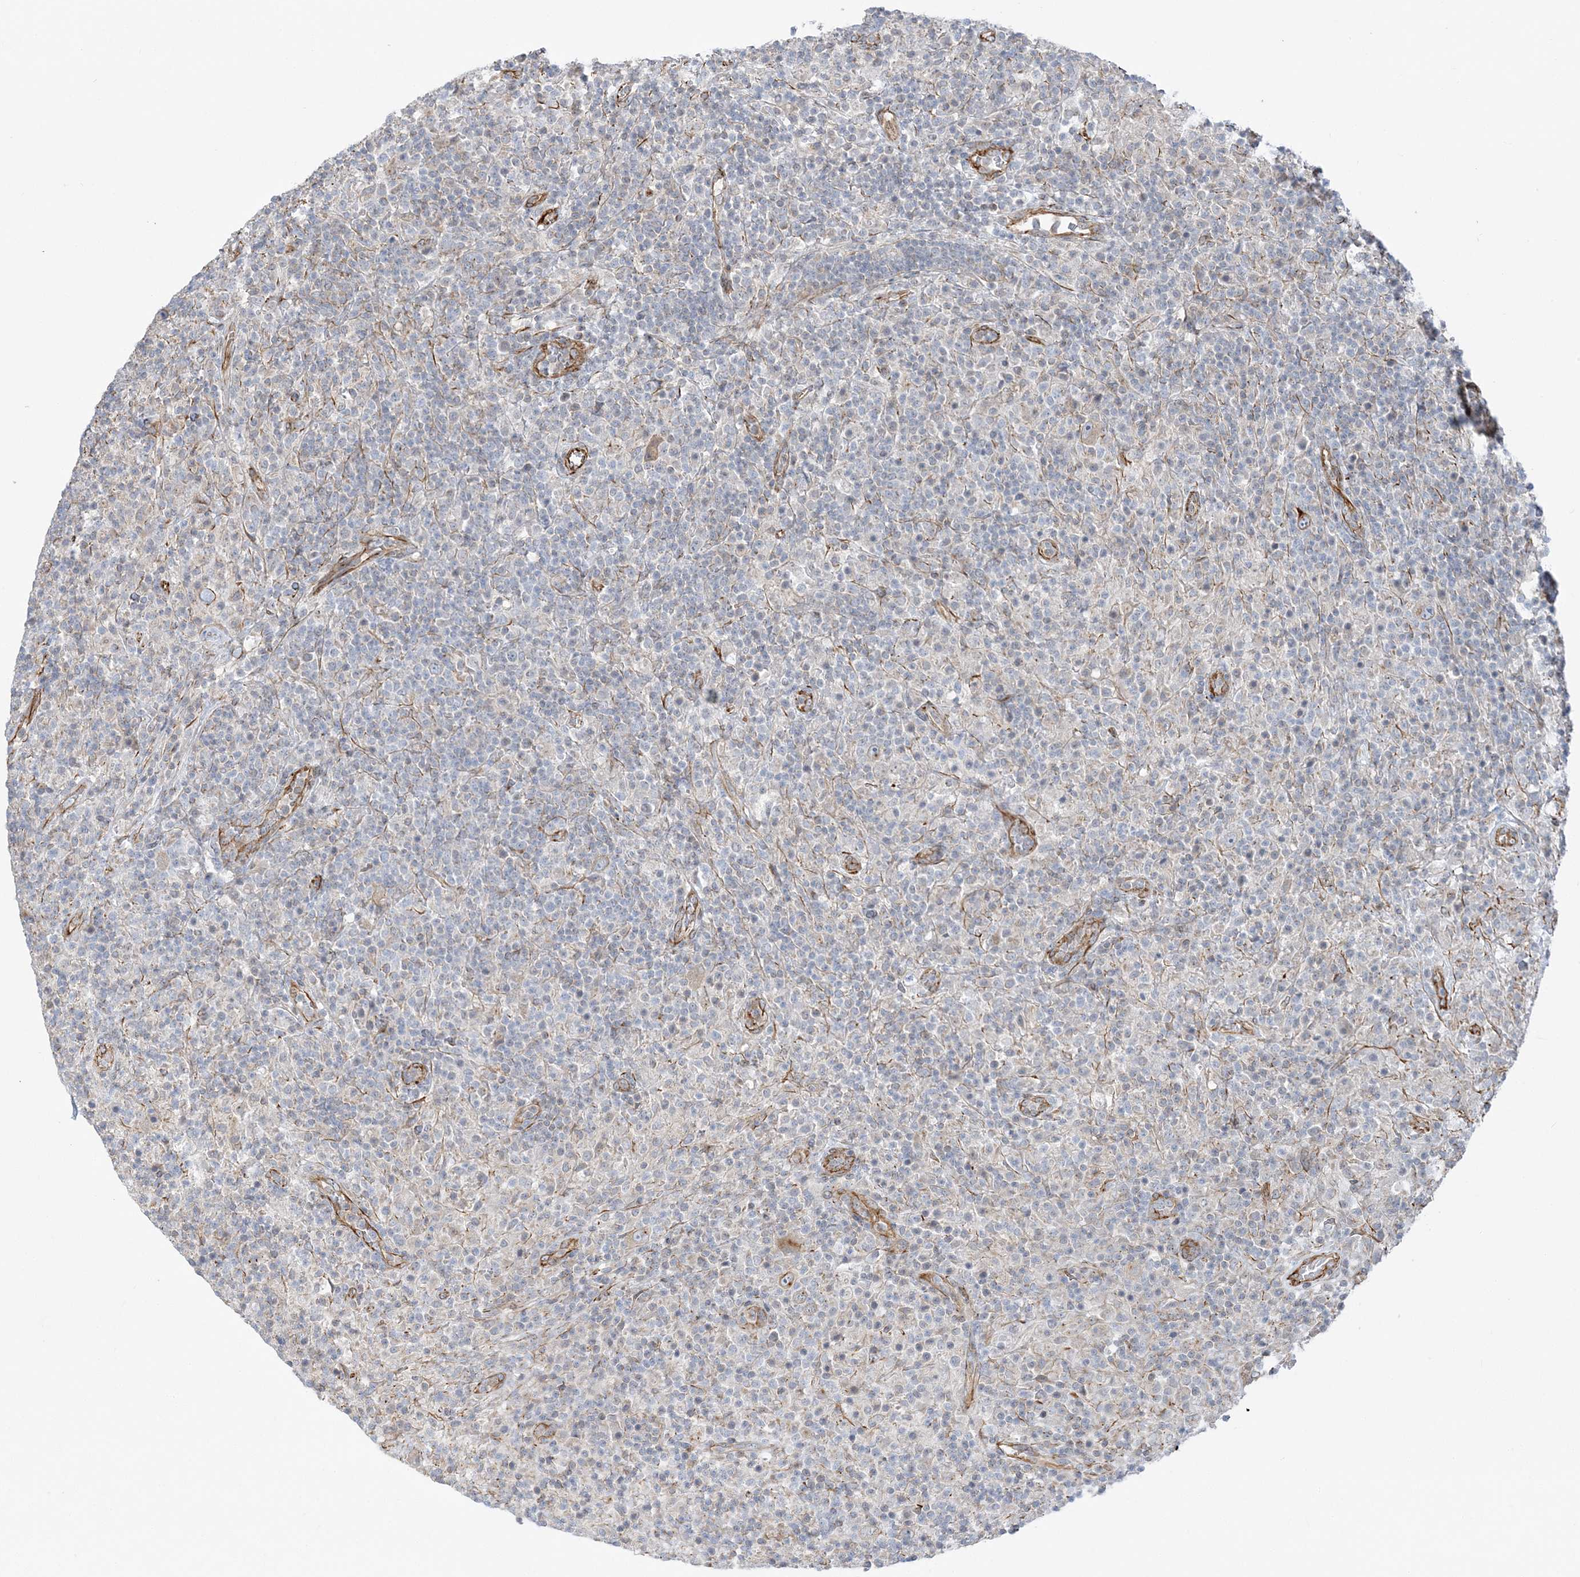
{"staining": {"intensity": "weak", "quantity": "<25%", "location": "cytoplasmic/membranous"}, "tissue": "lymphoma", "cell_type": "Tumor cells", "image_type": "cancer", "snomed": [{"axis": "morphology", "description": "Hodgkin's disease, NOS"}, {"axis": "topography", "description": "Lymph node"}], "caption": "Immunohistochemistry of human lymphoma reveals no staining in tumor cells. (Immunohistochemistry, brightfield microscopy, high magnification).", "gene": "SCLT1", "patient": {"sex": "male", "age": 70}}